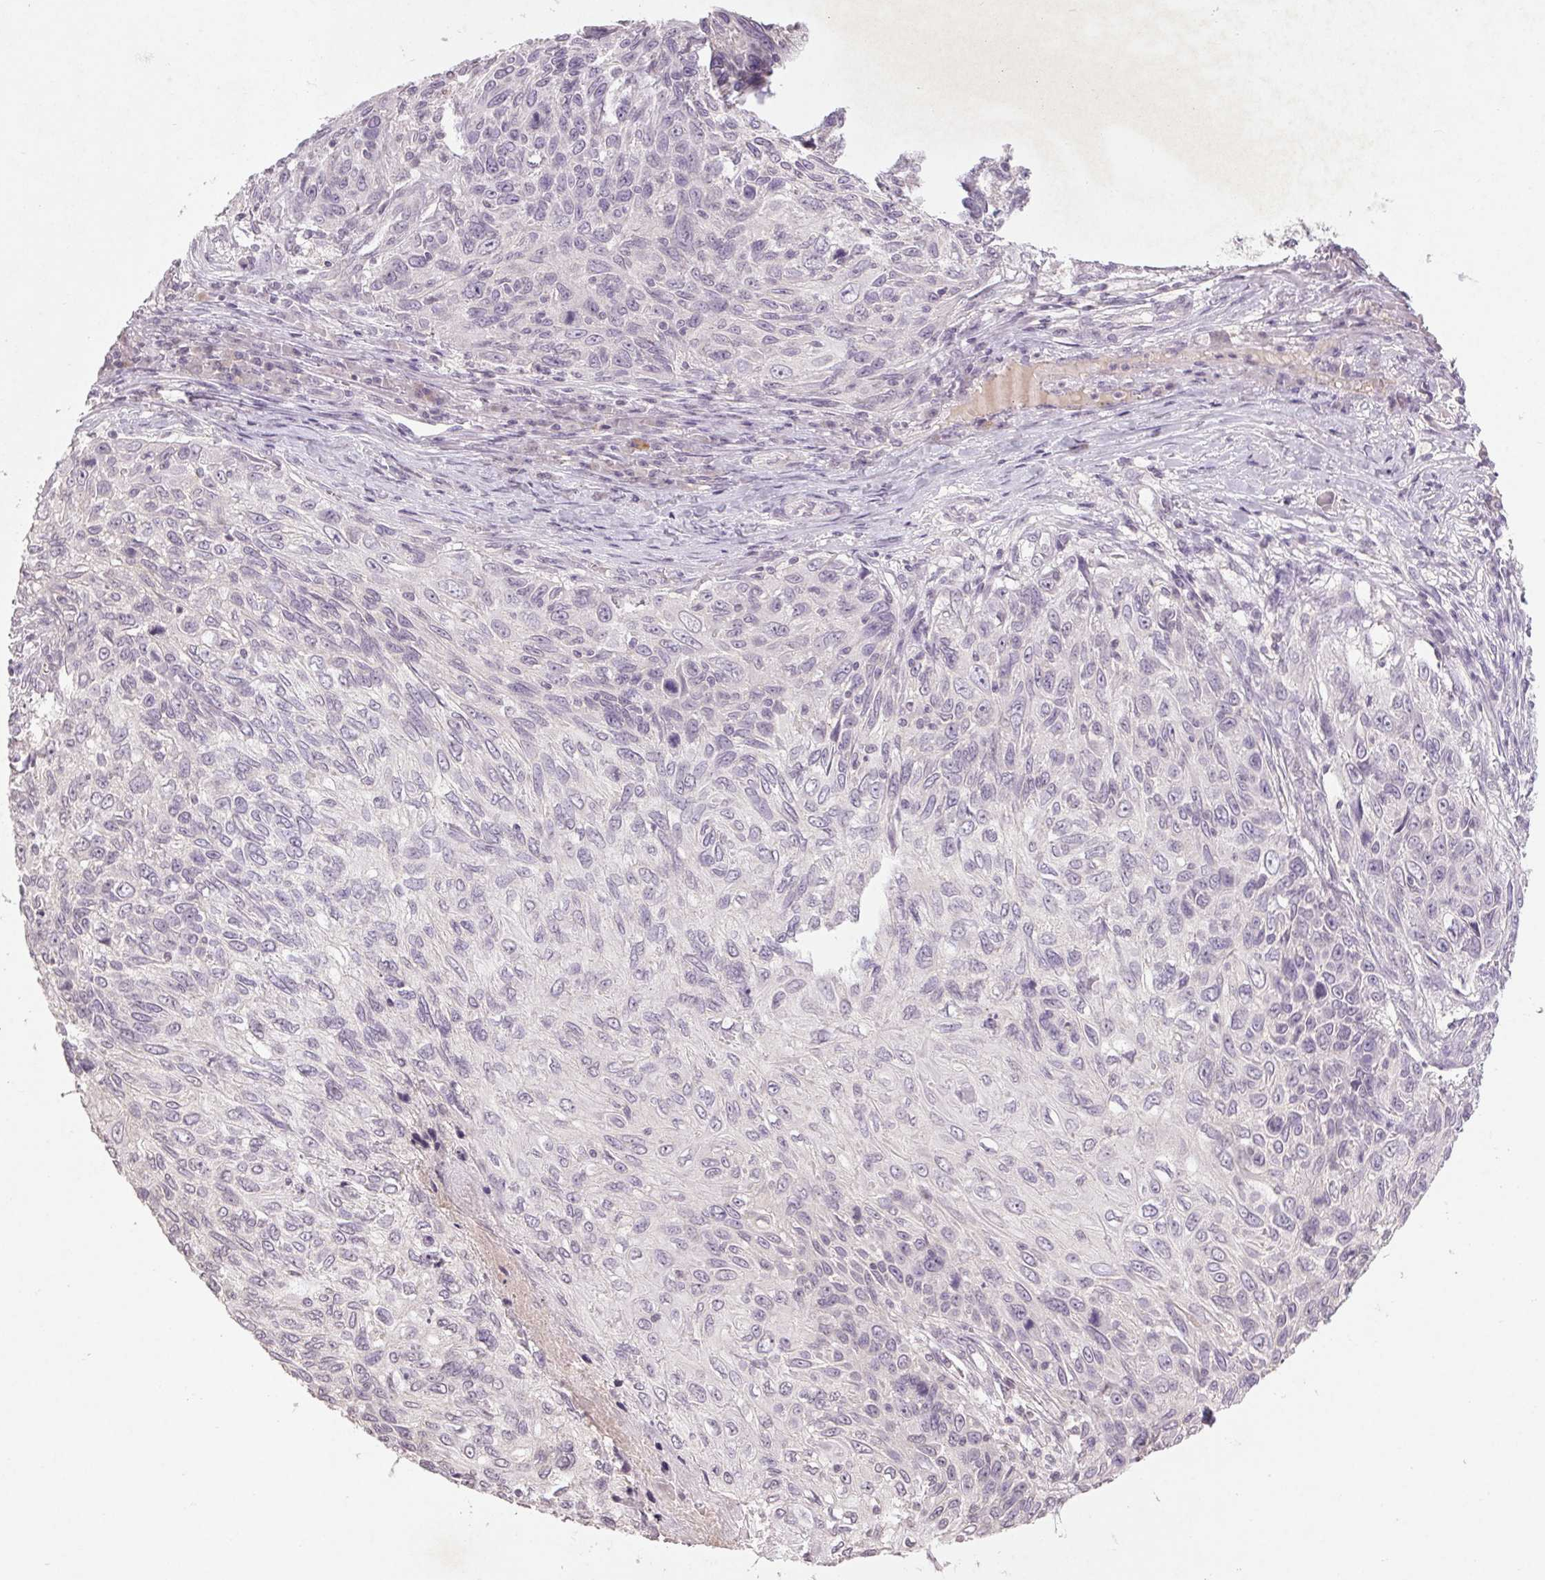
{"staining": {"intensity": "negative", "quantity": "none", "location": "none"}, "tissue": "skin cancer", "cell_type": "Tumor cells", "image_type": "cancer", "snomed": [{"axis": "morphology", "description": "Squamous cell carcinoma, NOS"}, {"axis": "topography", "description": "Skin"}], "caption": "High magnification brightfield microscopy of squamous cell carcinoma (skin) stained with DAB (3,3'-diaminobenzidine) (brown) and counterstained with hematoxylin (blue): tumor cells show no significant staining. (DAB IHC with hematoxylin counter stain).", "gene": "KLRC3", "patient": {"sex": "male", "age": 92}}